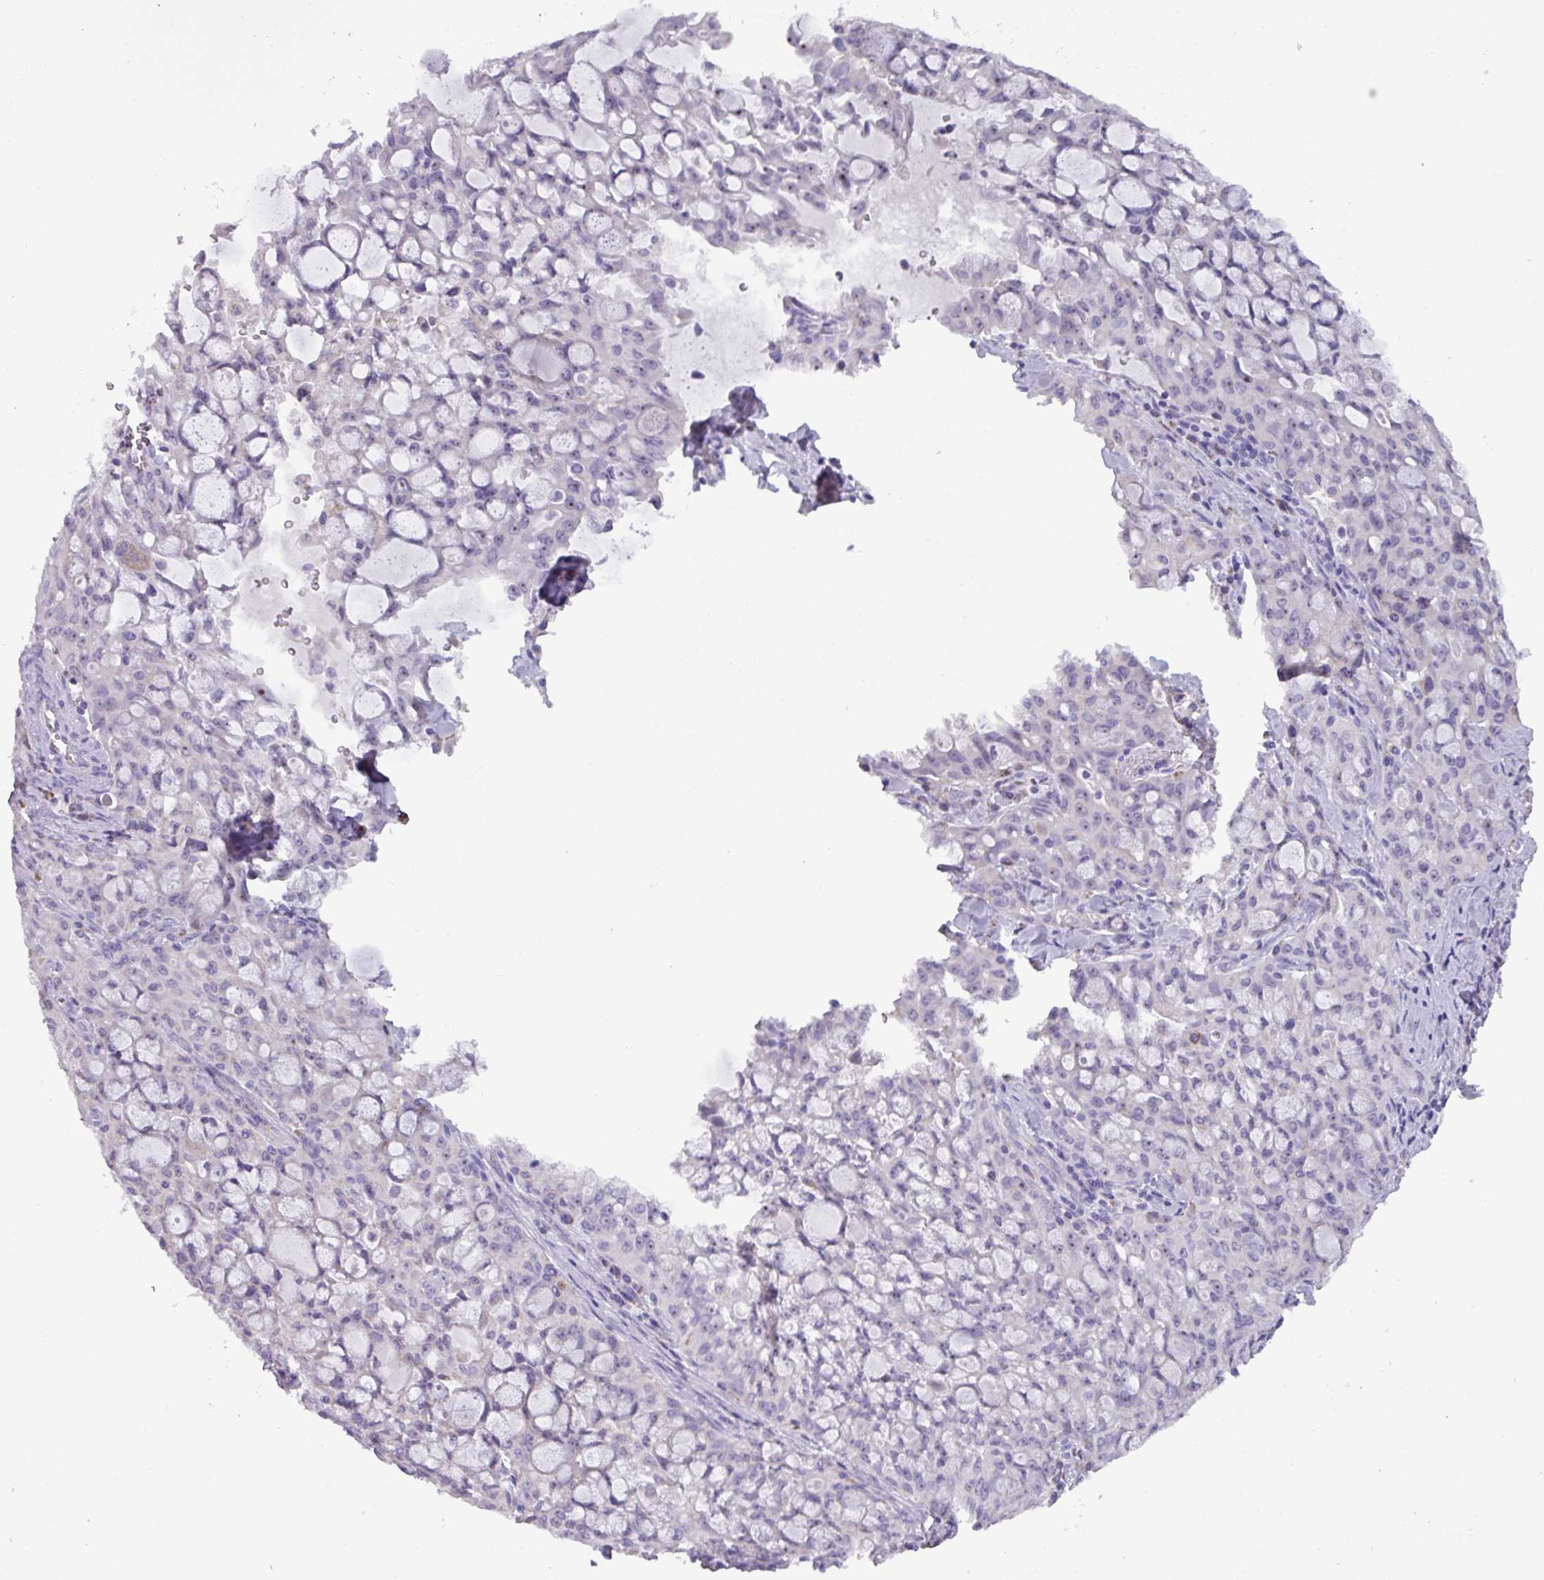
{"staining": {"intensity": "negative", "quantity": "none", "location": "none"}, "tissue": "lung cancer", "cell_type": "Tumor cells", "image_type": "cancer", "snomed": [{"axis": "morphology", "description": "Adenocarcinoma, NOS"}, {"axis": "topography", "description": "Lung"}], "caption": "IHC histopathology image of human lung adenocarcinoma stained for a protein (brown), which exhibits no positivity in tumor cells.", "gene": "MT-ND4", "patient": {"sex": "female", "age": 44}}